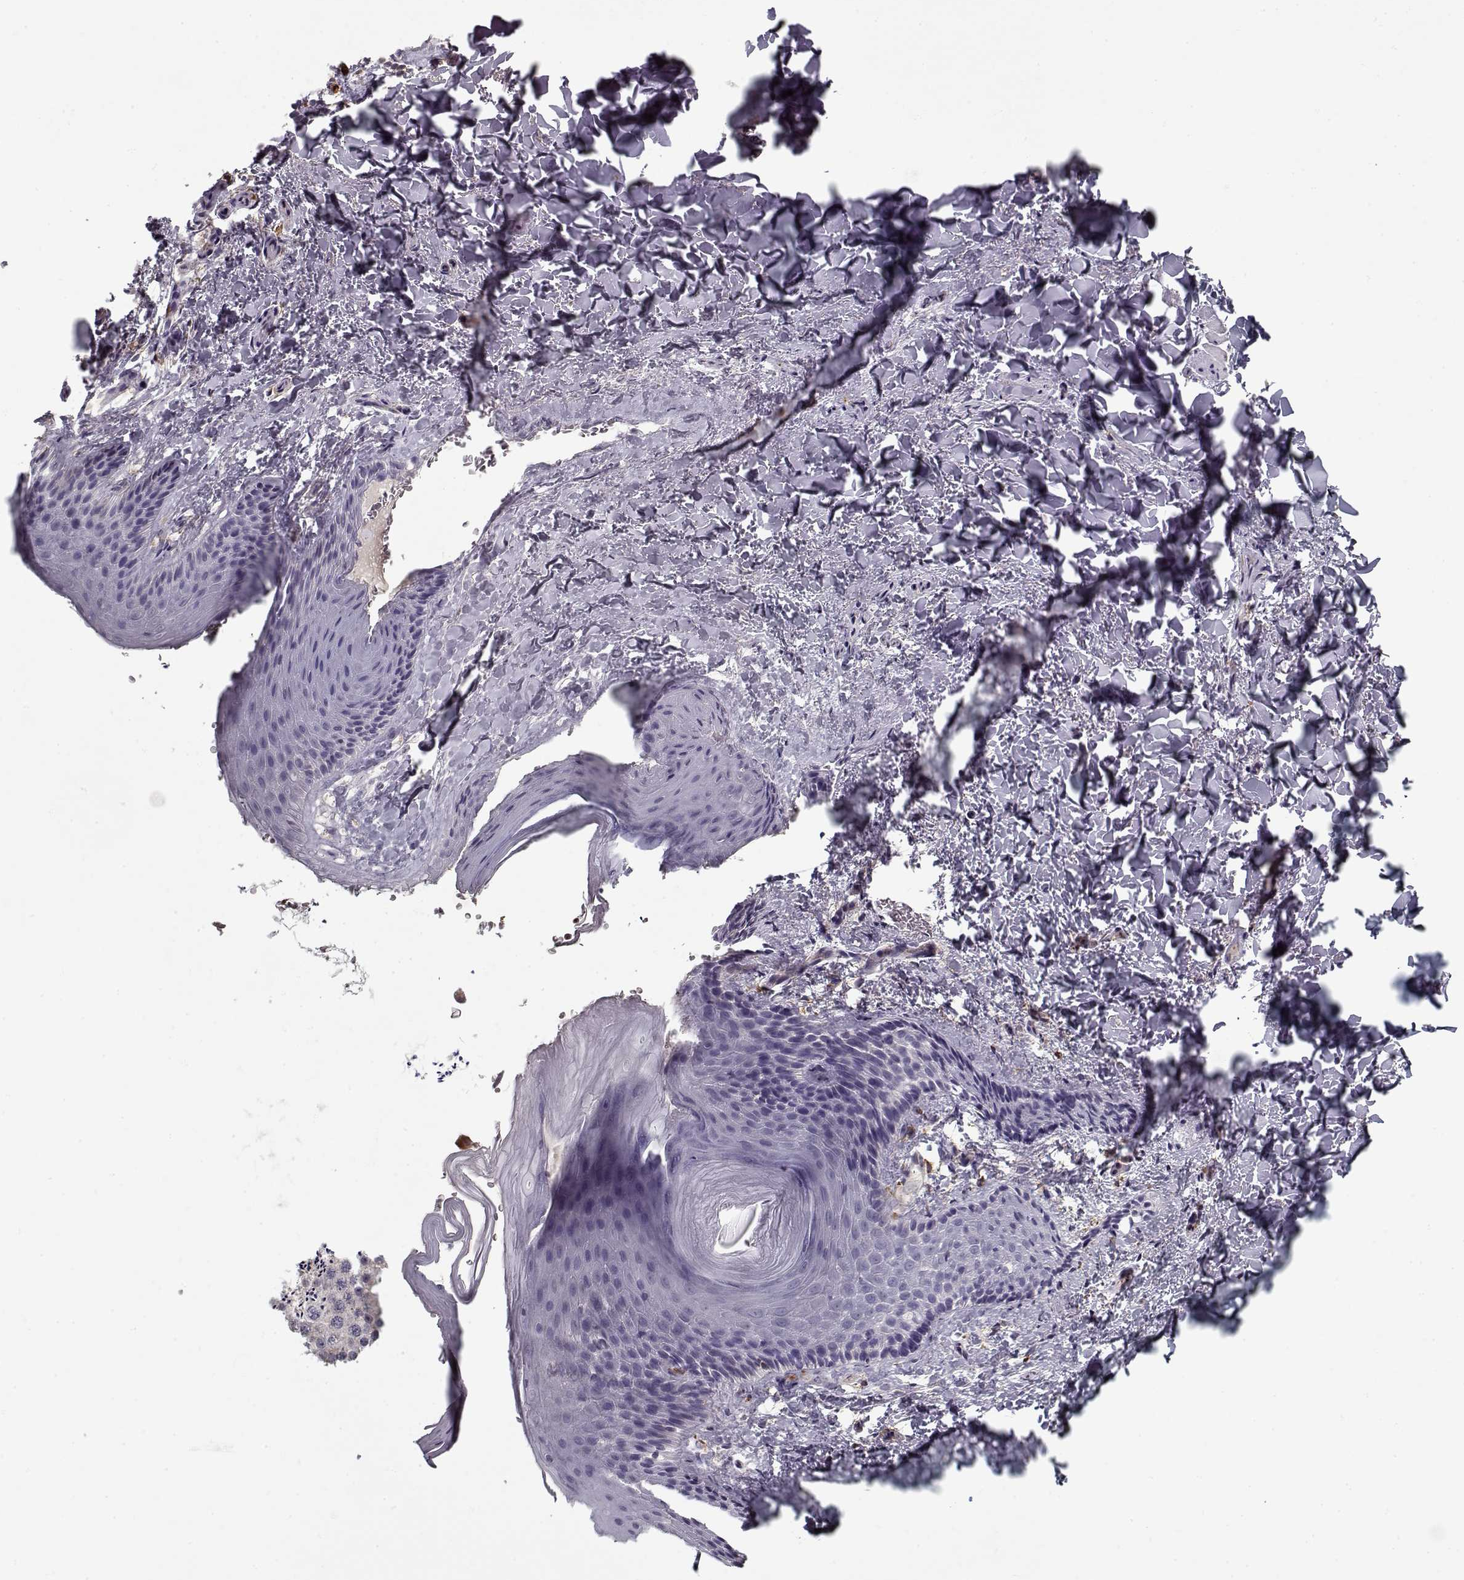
{"staining": {"intensity": "negative", "quantity": "none", "location": "none"}, "tissue": "skin", "cell_type": "Epidermal cells", "image_type": "normal", "snomed": [{"axis": "morphology", "description": "Normal tissue, NOS"}, {"axis": "topography", "description": "Anal"}], "caption": "Normal skin was stained to show a protein in brown. There is no significant expression in epidermal cells. (DAB (3,3'-diaminobenzidine) IHC, high magnification).", "gene": "UNC13D", "patient": {"sex": "male", "age": 36}}